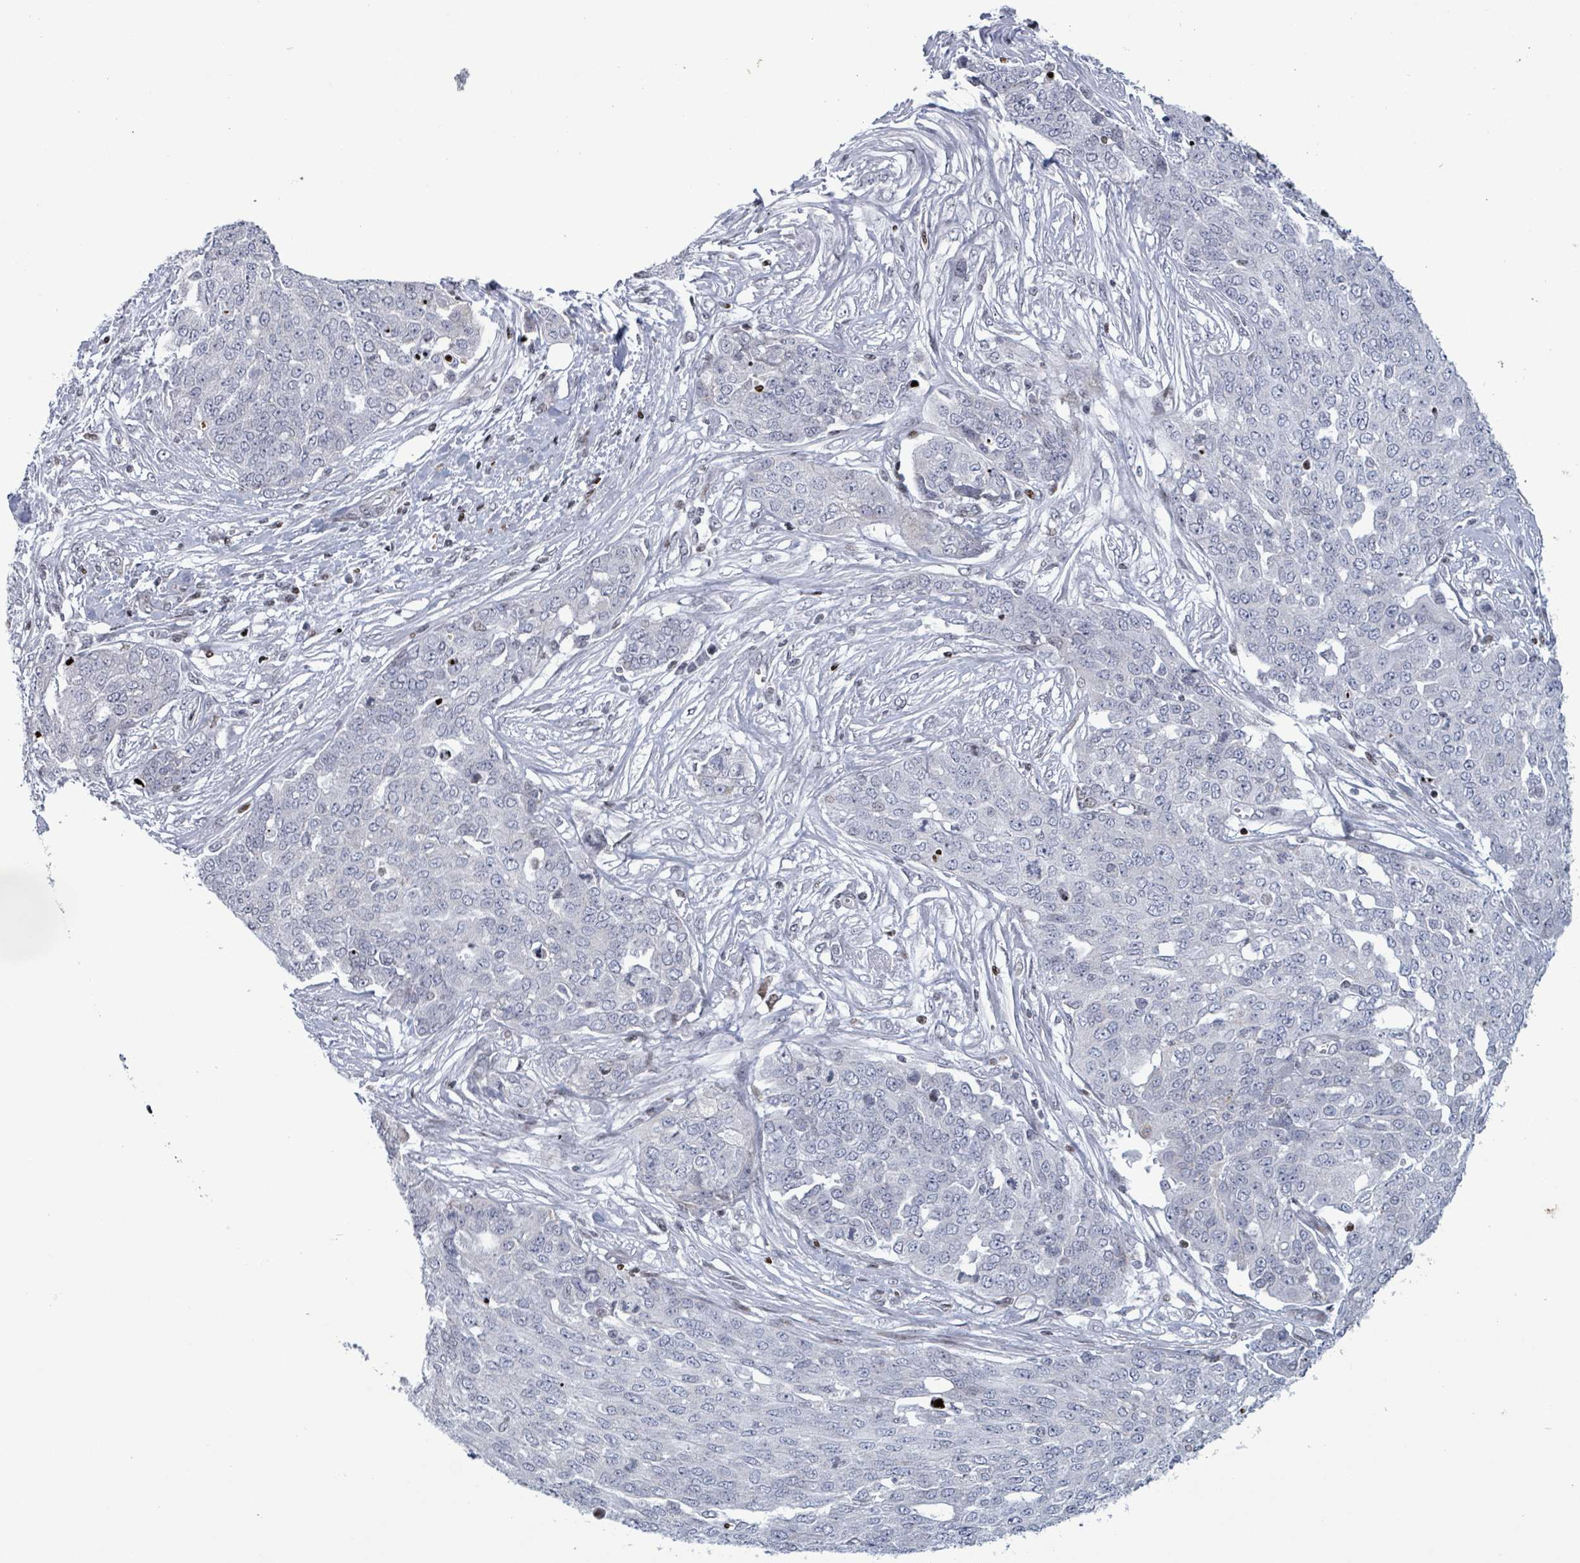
{"staining": {"intensity": "negative", "quantity": "none", "location": "none"}, "tissue": "ovarian cancer", "cell_type": "Tumor cells", "image_type": "cancer", "snomed": [{"axis": "morphology", "description": "Cystadenocarcinoma, serous, NOS"}, {"axis": "topography", "description": "Soft tissue"}, {"axis": "topography", "description": "Ovary"}], "caption": "DAB (3,3'-diaminobenzidine) immunohistochemical staining of human ovarian cancer displays no significant positivity in tumor cells. Brightfield microscopy of immunohistochemistry (IHC) stained with DAB (brown) and hematoxylin (blue), captured at high magnification.", "gene": "FNDC4", "patient": {"sex": "female", "age": 57}}